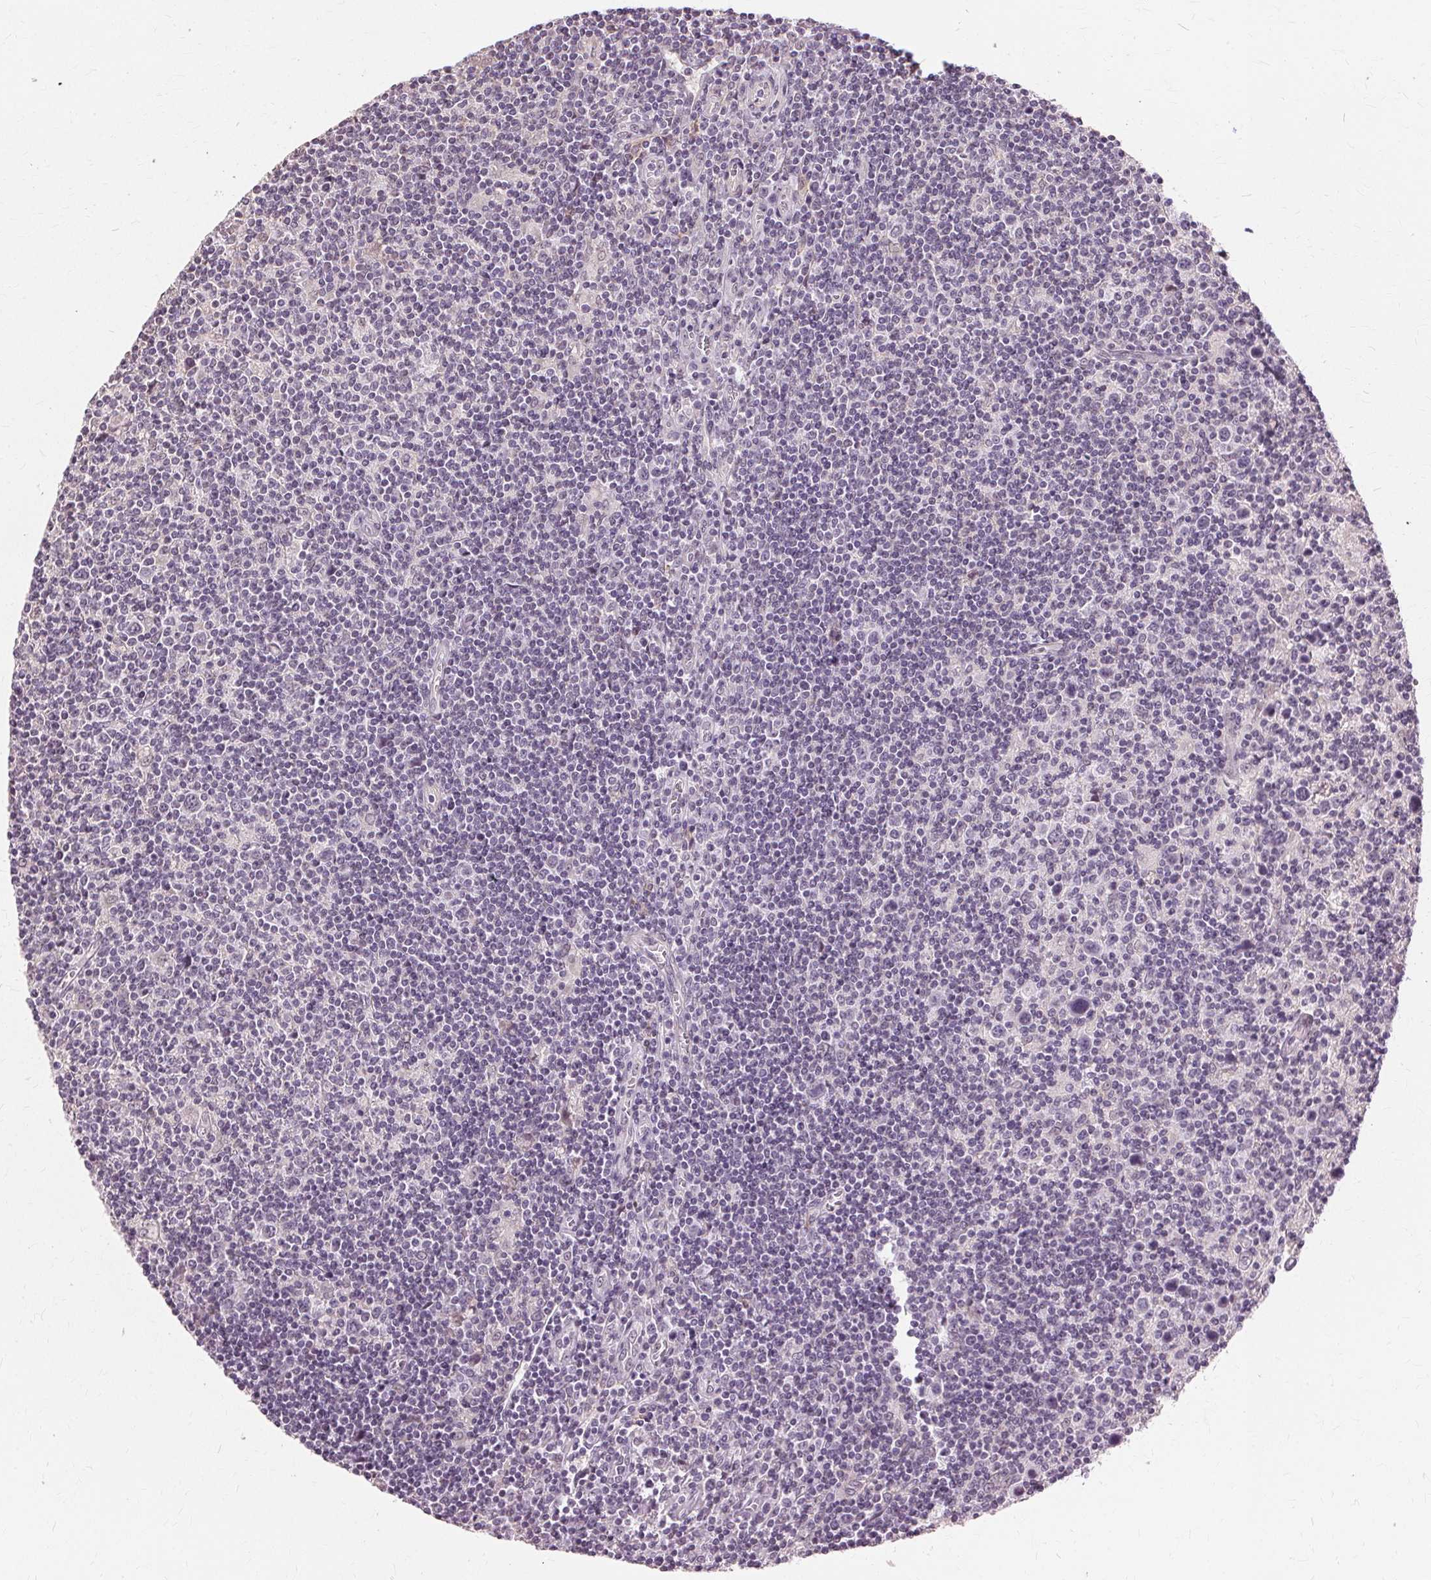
{"staining": {"intensity": "negative", "quantity": "none", "location": "none"}, "tissue": "lymphoma", "cell_type": "Tumor cells", "image_type": "cancer", "snomed": [{"axis": "morphology", "description": "Hodgkin's disease, NOS"}, {"axis": "topography", "description": "Lymph node"}], "caption": "This is an immunohistochemistry (IHC) photomicrograph of human lymphoma. There is no expression in tumor cells.", "gene": "SIGLEC6", "patient": {"sex": "male", "age": 40}}